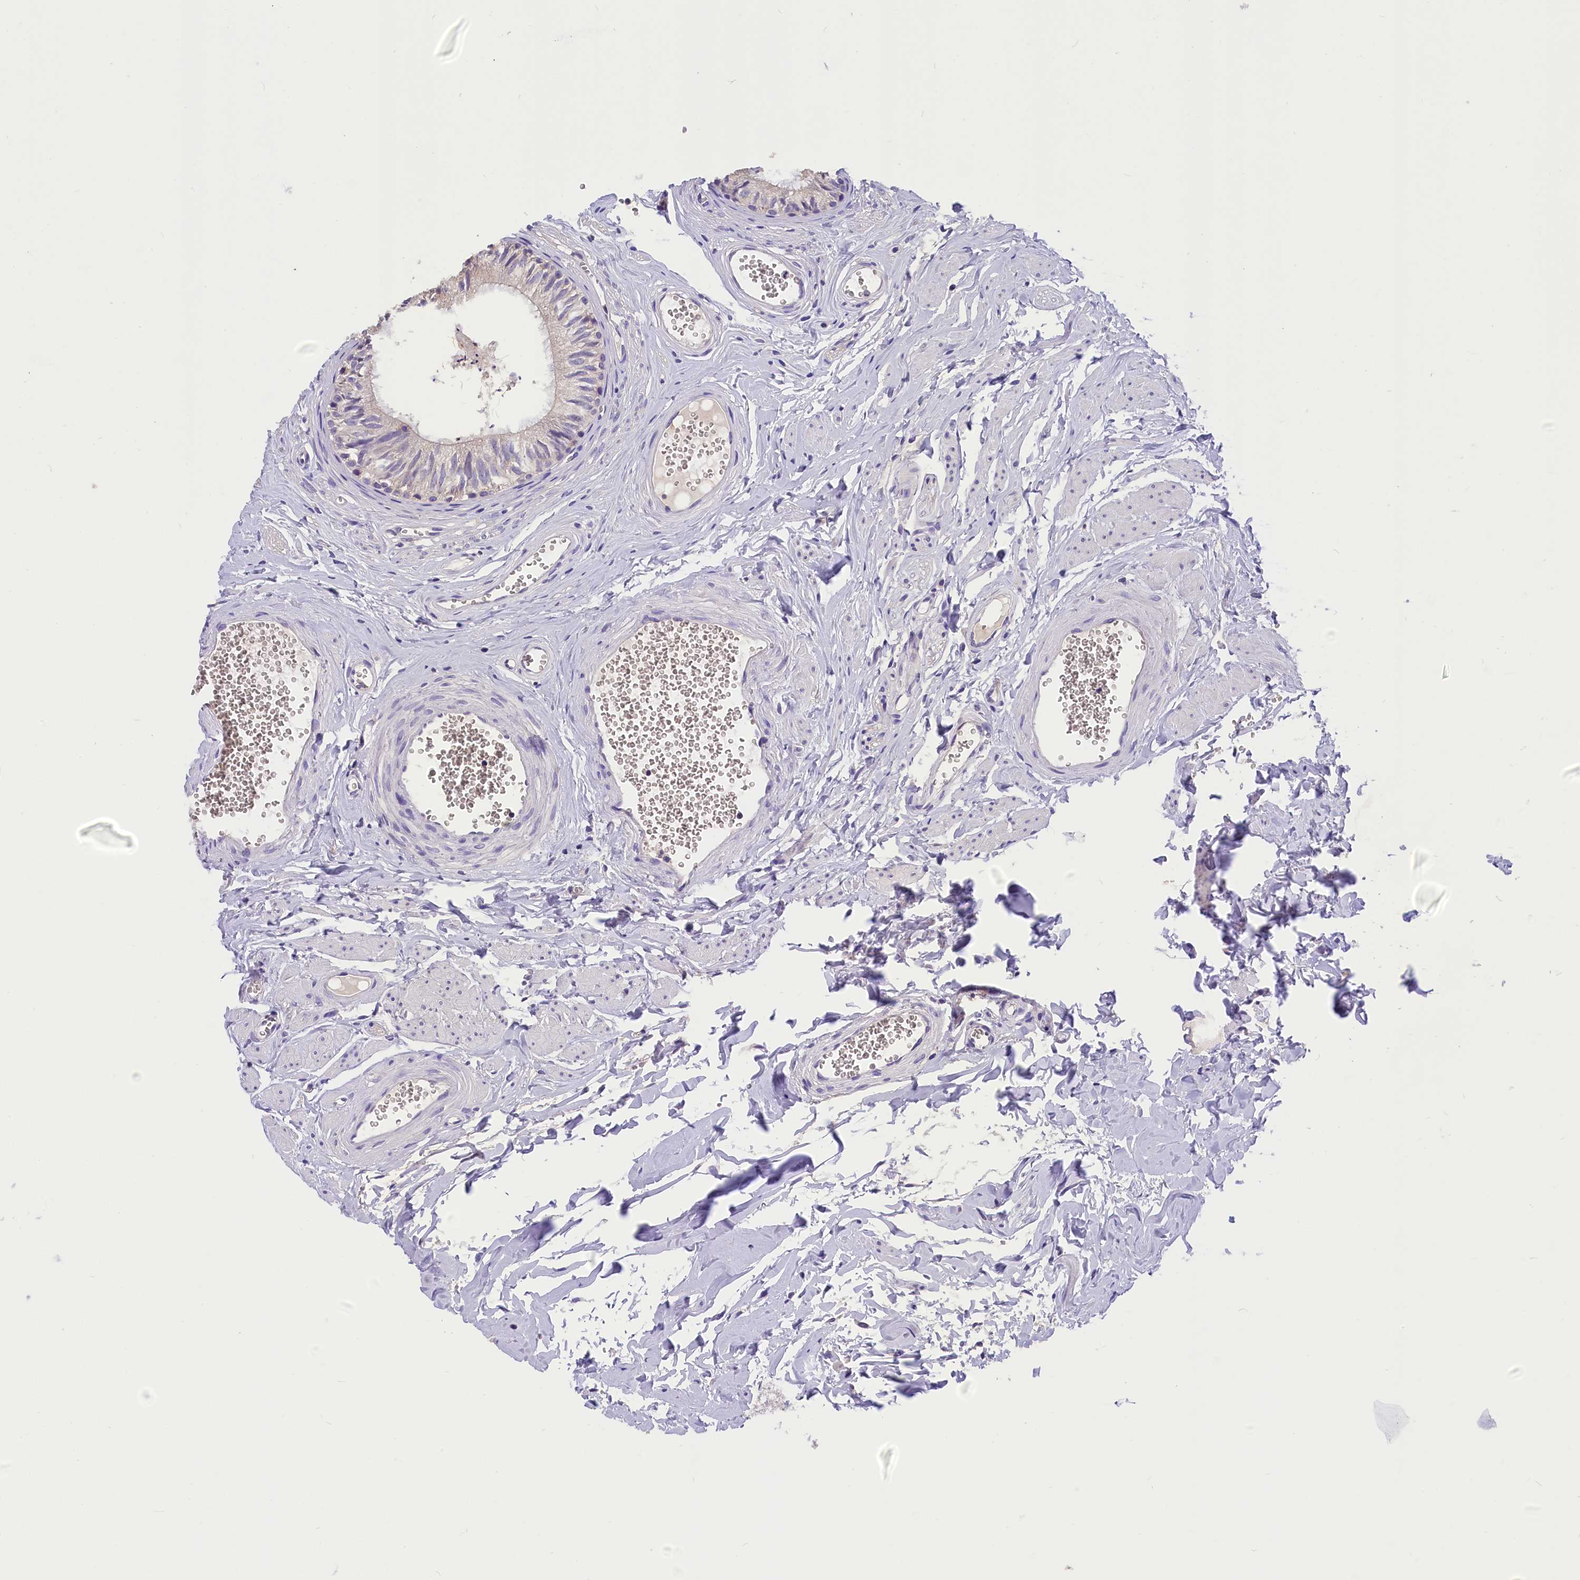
{"staining": {"intensity": "weak", "quantity": "<25%", "location": "cytoplasmic/membranous"}, "tissue": "epididymis", "cell_type": "Glandular cells", "image_type": "normal", "snomed": [{"axis": "morphology", "description": "Normal tissue, NOS"}, {"axis": "topography", "description": "Epididymis"}], "caption": "The micrograph reveals no significant expression in glandular cells of epididymis. (DAB (3,3'-diaminobenzidine) immunohistochemistry with hematoxylin counter stain).", "gene": "AP3B2", "patient": {"sex": "male", "age": 36}}